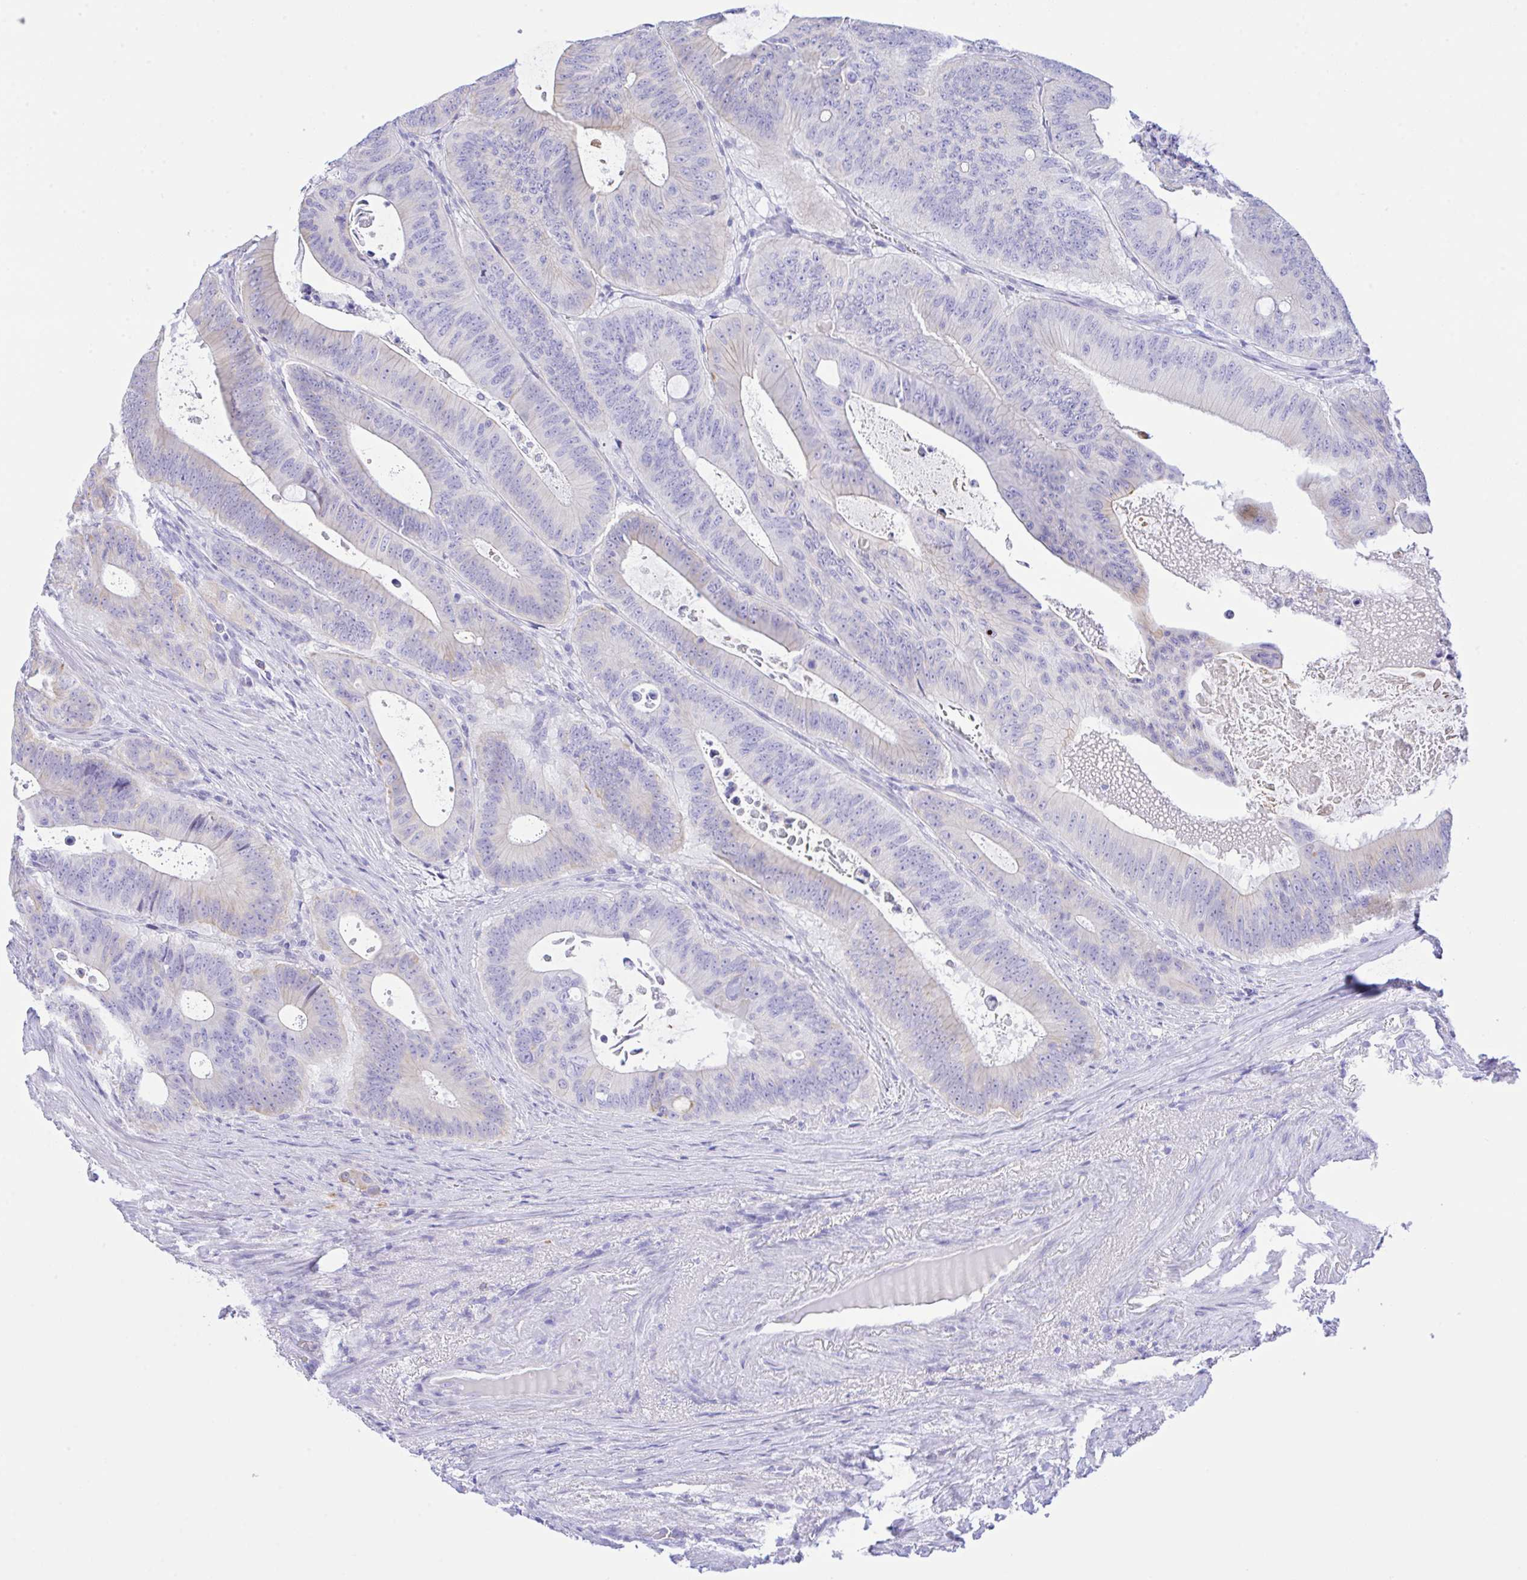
{"staining": {"intensity": "weak", "quantity": "<25%", "location": "cytoplasmic/membranous"}, "tissue": "colorectal cancer", "cell_type": "Tumor cells", "image_type": "cancer", "snomed": [{"axis": "morphology", "description": "Adenocarcinoma, NOS"}, {"axis": "topography", "description": "Colon"}], "caption": "Tumor cells are negative for brown protein staining in colorectal adenocarcinoma.", "gene": "ZNF221", "patient": {"sex": "male", "age": 62}}